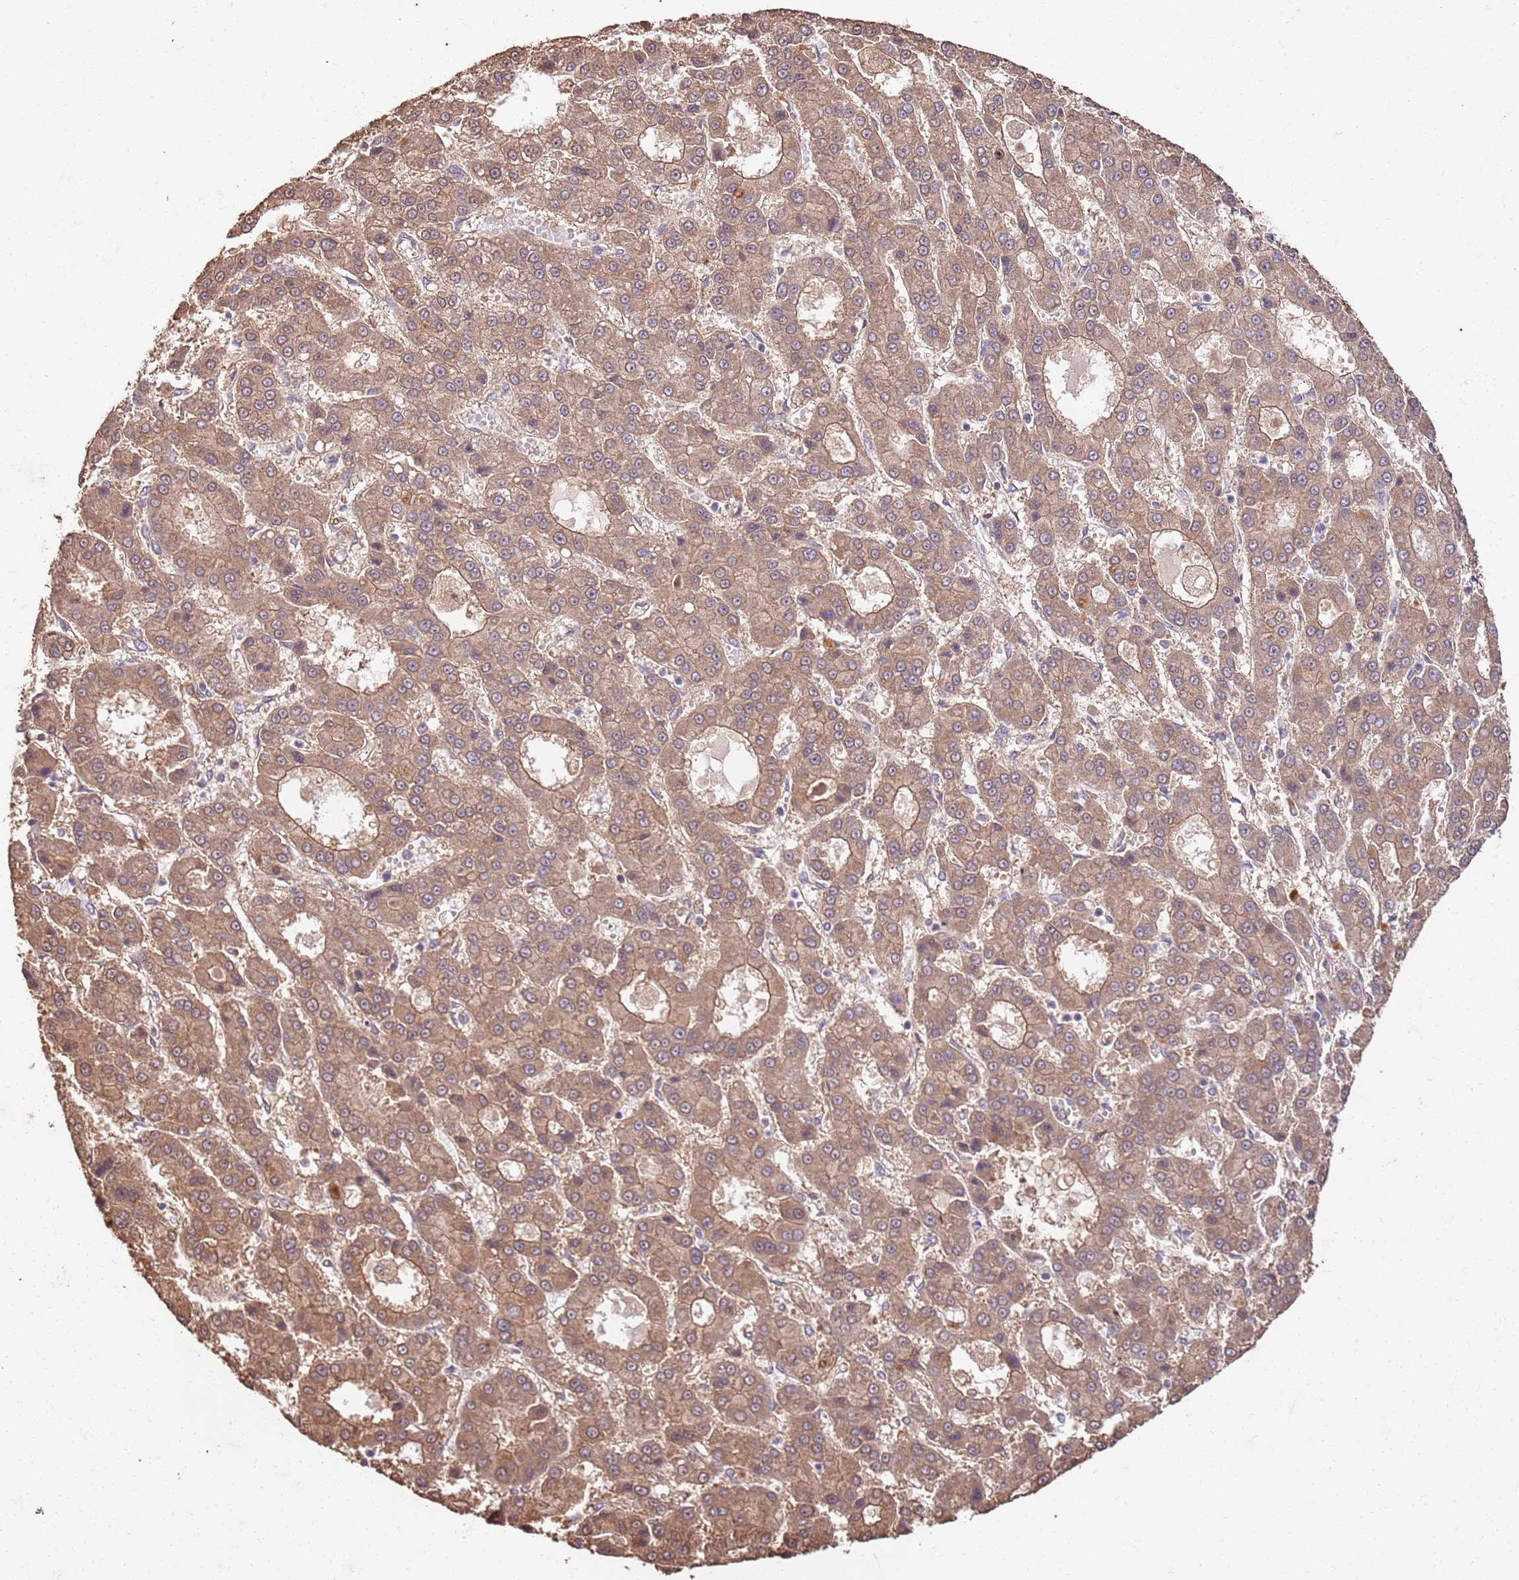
{"staining": {"intensity": "moderate", "quantity": ">75%", "location": "cytoplasmic/membranous"}, "tissue": "liver cancer", "cell_type": "Tumor cells", "image_type": "cancer", "snomed": [{"axis": "morphology", "description": "Carcinoma, Hepatocellular, NOS"}, {"axis": "topography", "description": "Liver"}], "caption": "Hepatocellular carcinoma (liver) stained for a protein (brown) exhibits moderate cytoplasmic/membranous positive staining in approximately >75% of tumor cells.", "gene": "UBE3A", "patient": {"sex": "male", "age": 70}}